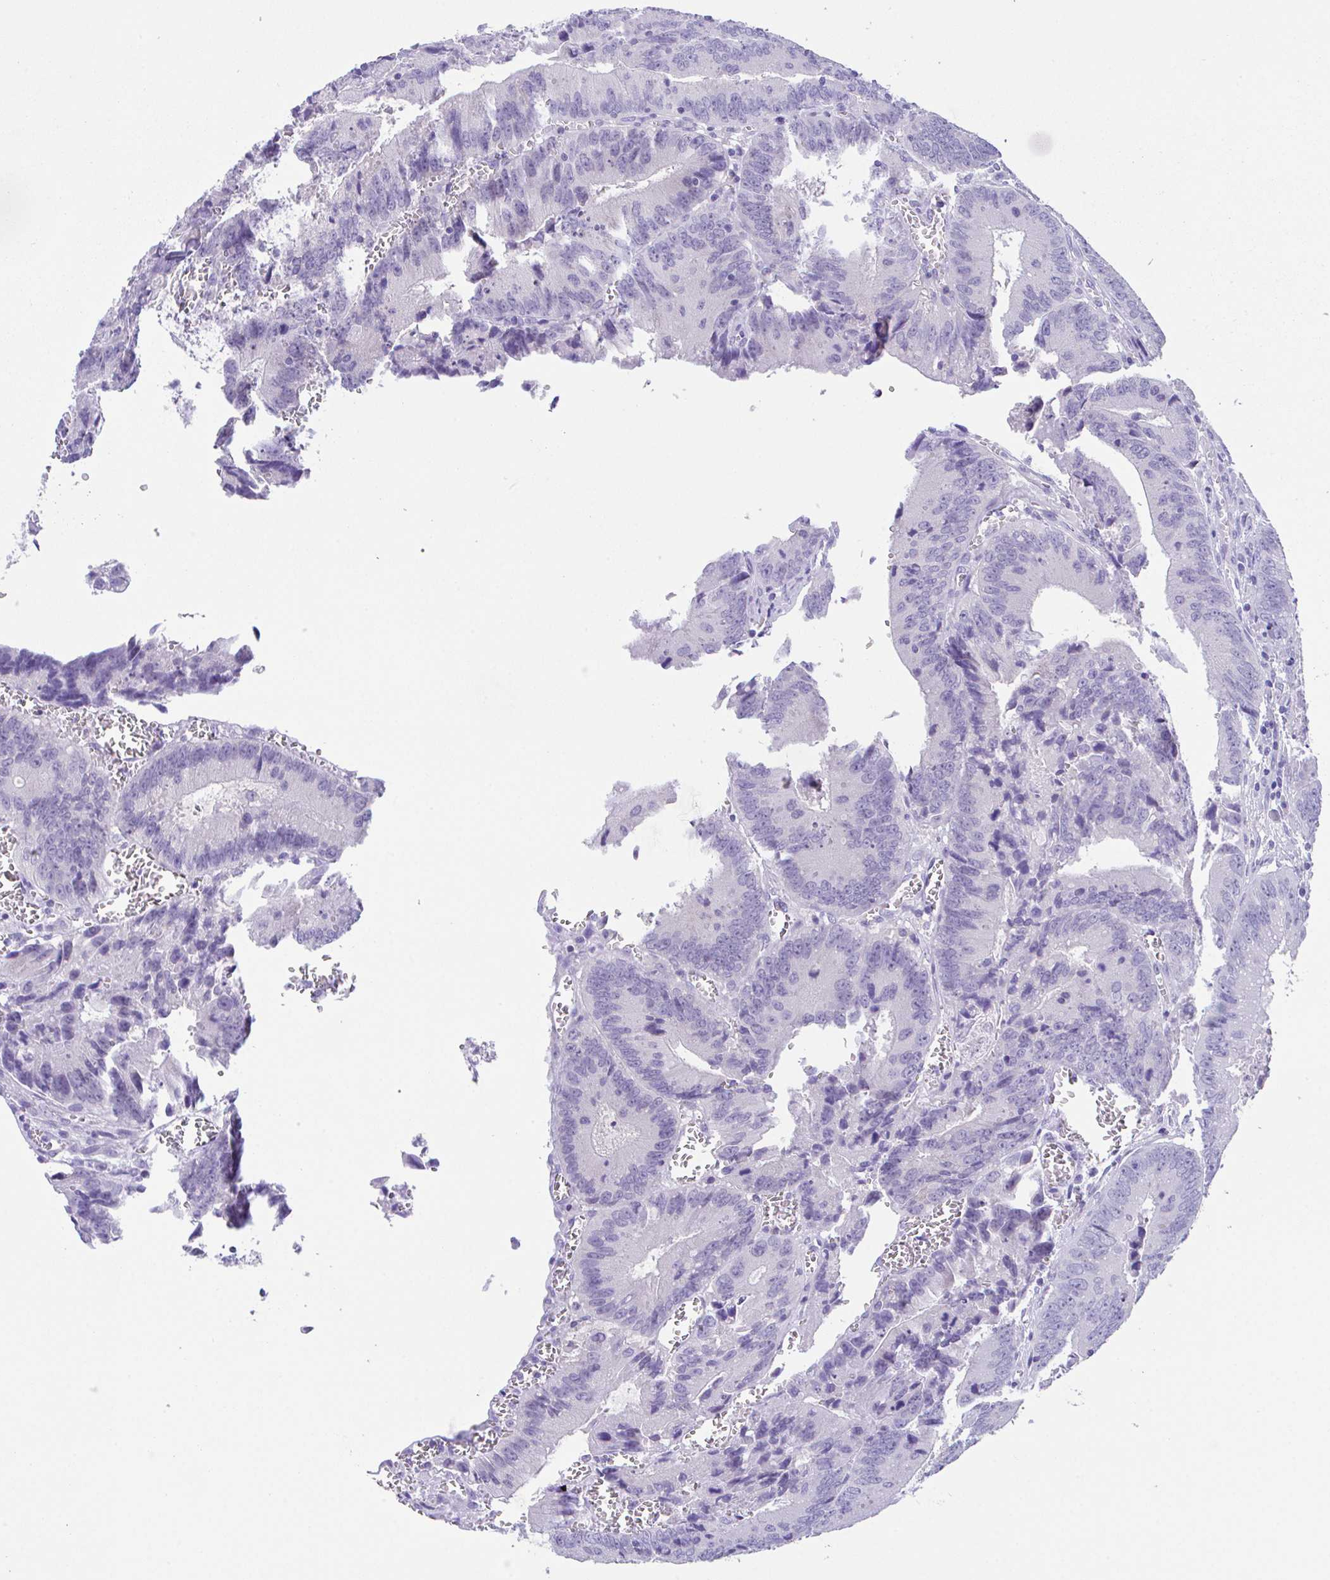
{"staining": {"intensity": "negative", "quantity": "none", "location": "none"}, "tissue": "colorectal cancer", "cell_type": "Tumor cells", "image_type": "cancer", "snomed": [{"axis": "morphology", "description": "Adenocarcinoma, NOS"}, {"axis": "topography", "description": "Rectum"}], "caption": "Immunohistochemistry of human colorectal adenocarcinoma exhibits no staining in tumor cells.", "gene": "HACD4", "patient": {"sex": "female", "age": 81}}